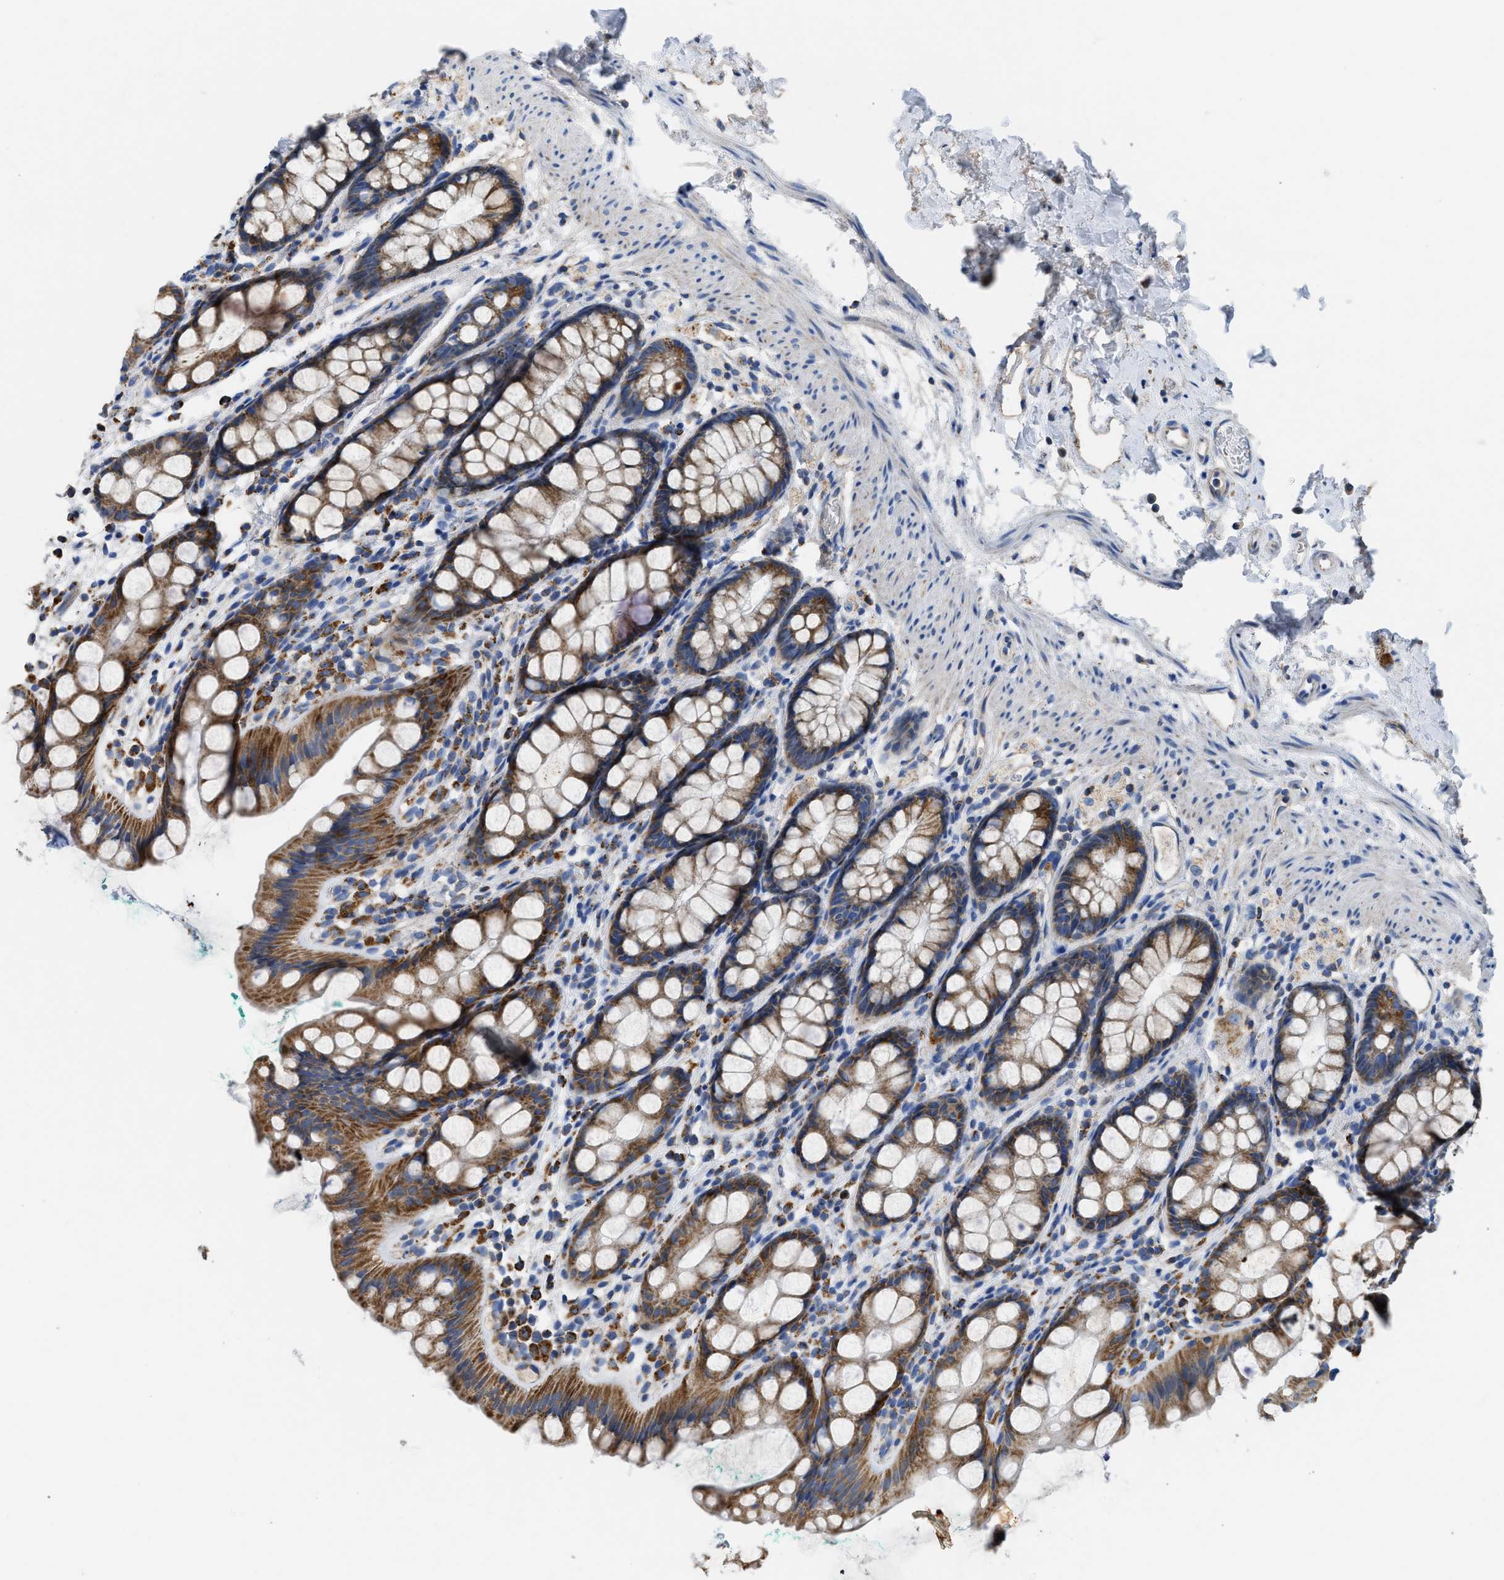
{"staining": {"intensity": "moderate", "quantity": ">75%", "location": "cytoplasmic/membranous"}, "tissue": "rectum", "cell_type": "Glandular cells", "image_type": "normal", "snomed": [{"axis": "morphology", "description": "Normal tissue, NOS"}, {"axis": "topography", "description": "Rectum"}], "caption": "Immunohistochemistry (IHC) micrograph of unremarkable rectum: human rectum stained using immunohistochemistry (IHC) shows medium levels of moderate protein expression localized specifically in the cytoplasmic/membranous of glandular cells, appearing as a cytoplasmic/membranous brown color.", "gene": "SLC25A13", "patient": {"sex": "female", "age": 65}}